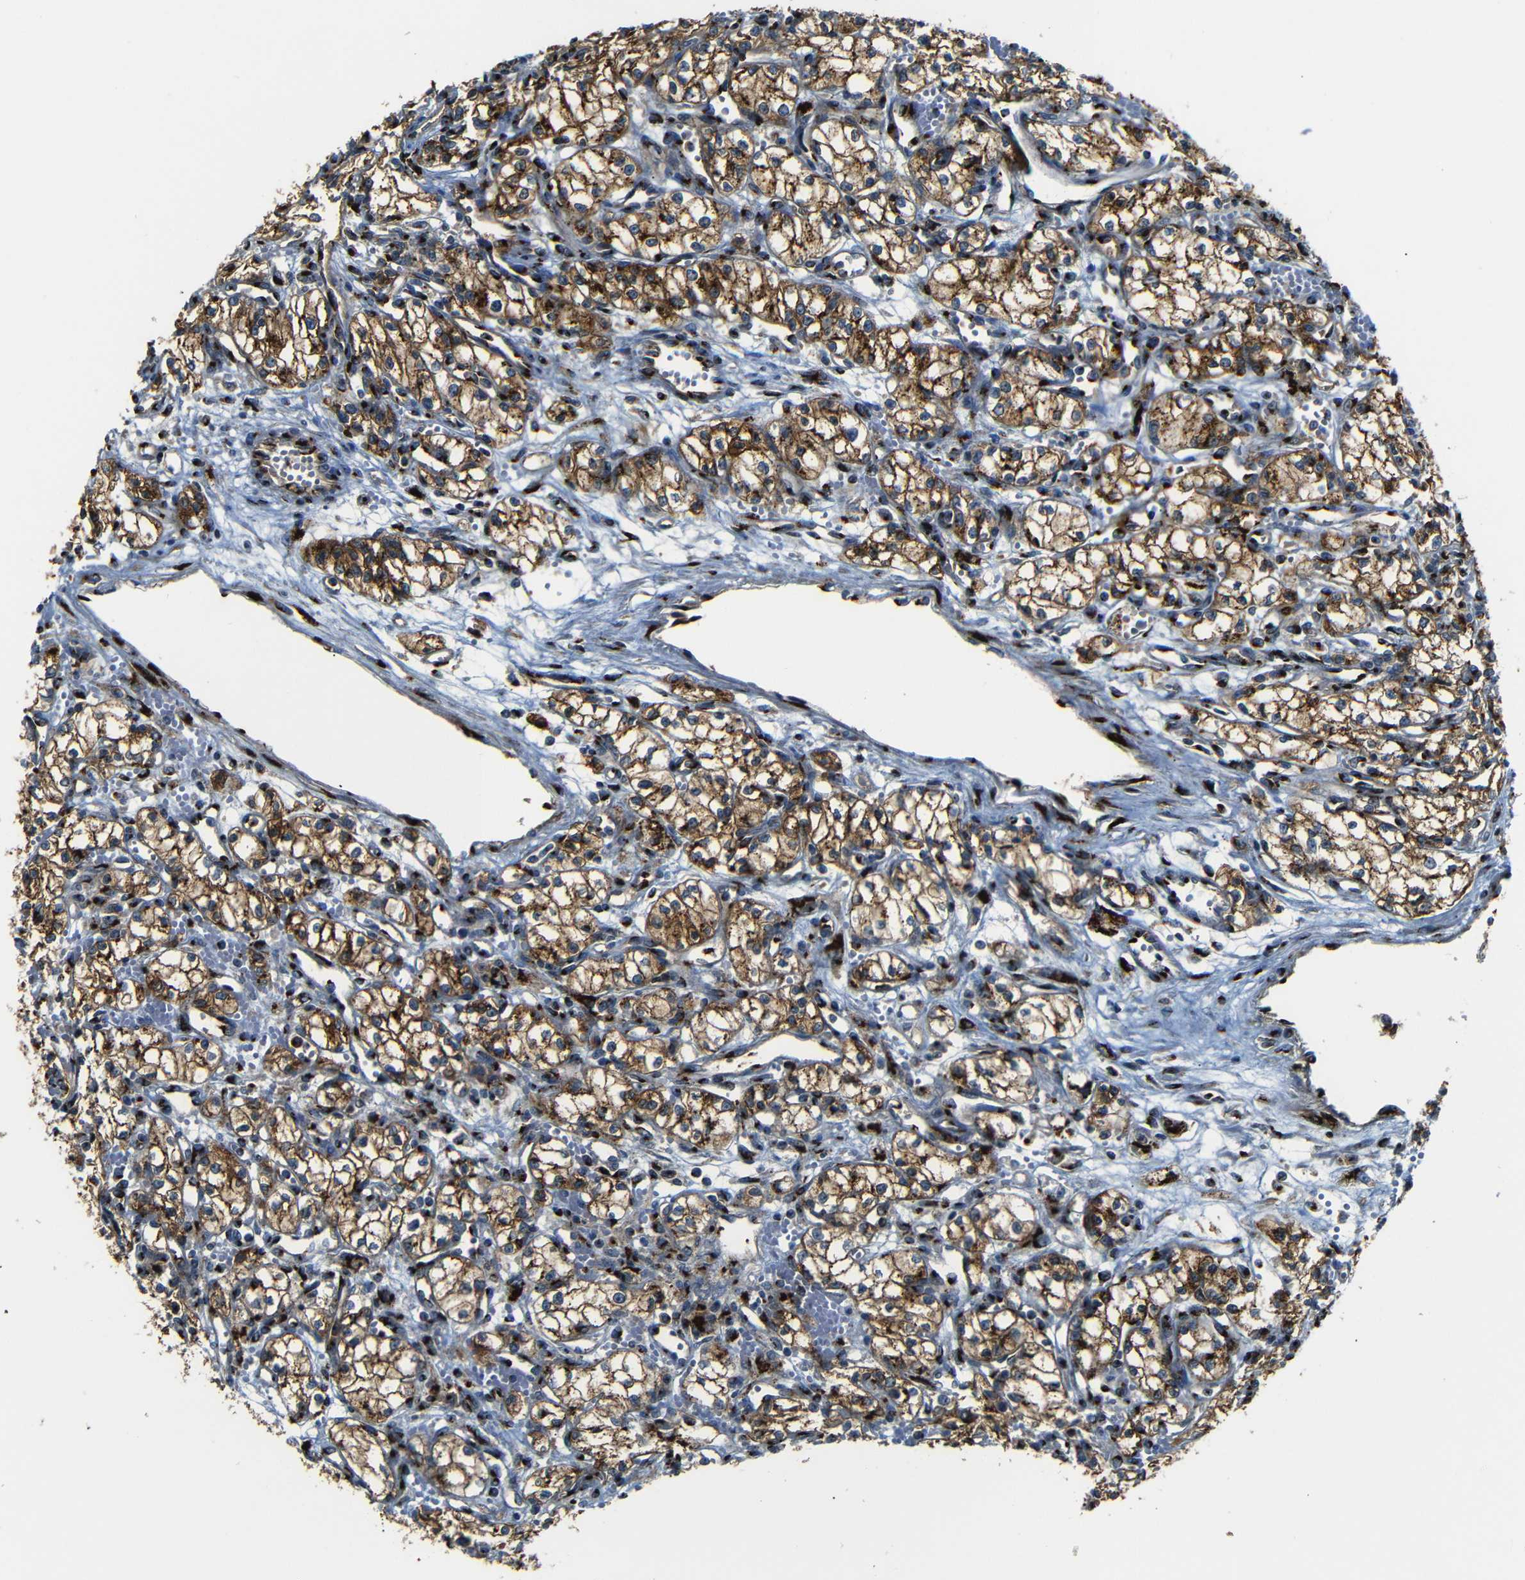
{"staining": {"intensity": "strong", "quantity": ">75%", "location": "cytoplasmic/membranous"}, "tissue": "renal cancer", "cell_type": "Tumor cells", "image_type": "cancer", "snomed": [{"axis": "morphology", "description": "Normal tissue, NOS"}, {"axis": "morphology", "description": "Adenocarcinoma, NOS"}, {"axis": "topography", "description": "Kidney"}], "caption": "Renal cancer (adenocarcinoma) was stained to show a protein in brown. There is high levels of strong cytoplasmic/membranous staining in approximately >75% of tumor cells.", "gene": "TGOLN2", "patient": {"sex": "male", "age": 59}}